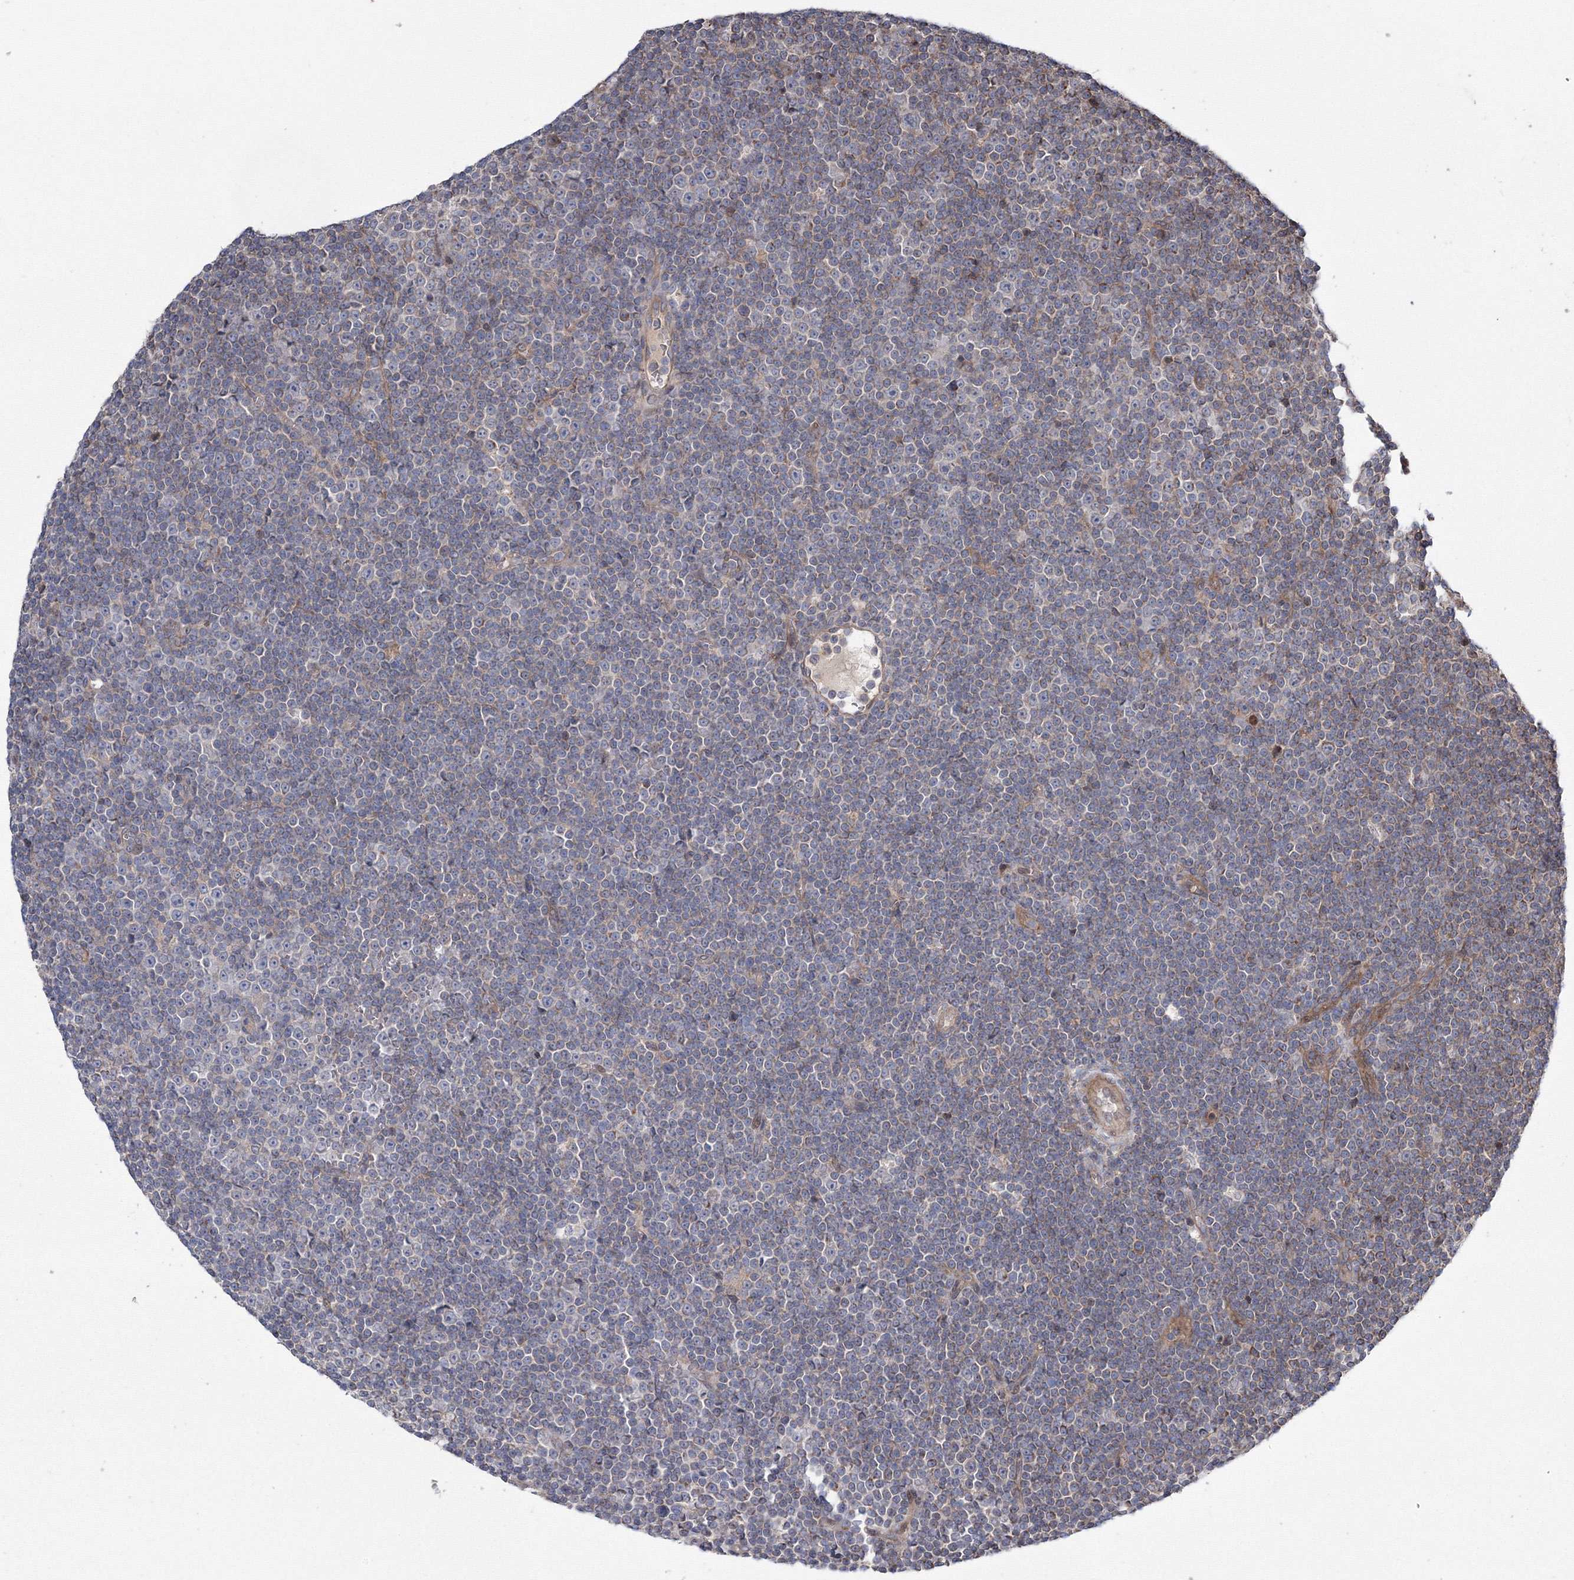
{"staining": {"intensity": "negative", "quantity": "none", "location": "none"}, "tissue": "lymphoma", "cell_type": "Tumor cells", "image_type": "cancer", "snomed": [{"axis": "morphology", "description": "Malignant lymphoma, non-Hodgkin's type, Low grade"}, {"axis": "topography", "description": "Lymph node"}], "caption": "Tumor cells are negative for brown protein staining in lymphoma.", "gene": "RANBP3L", "patient": {"sex": "female", "age": 67}}